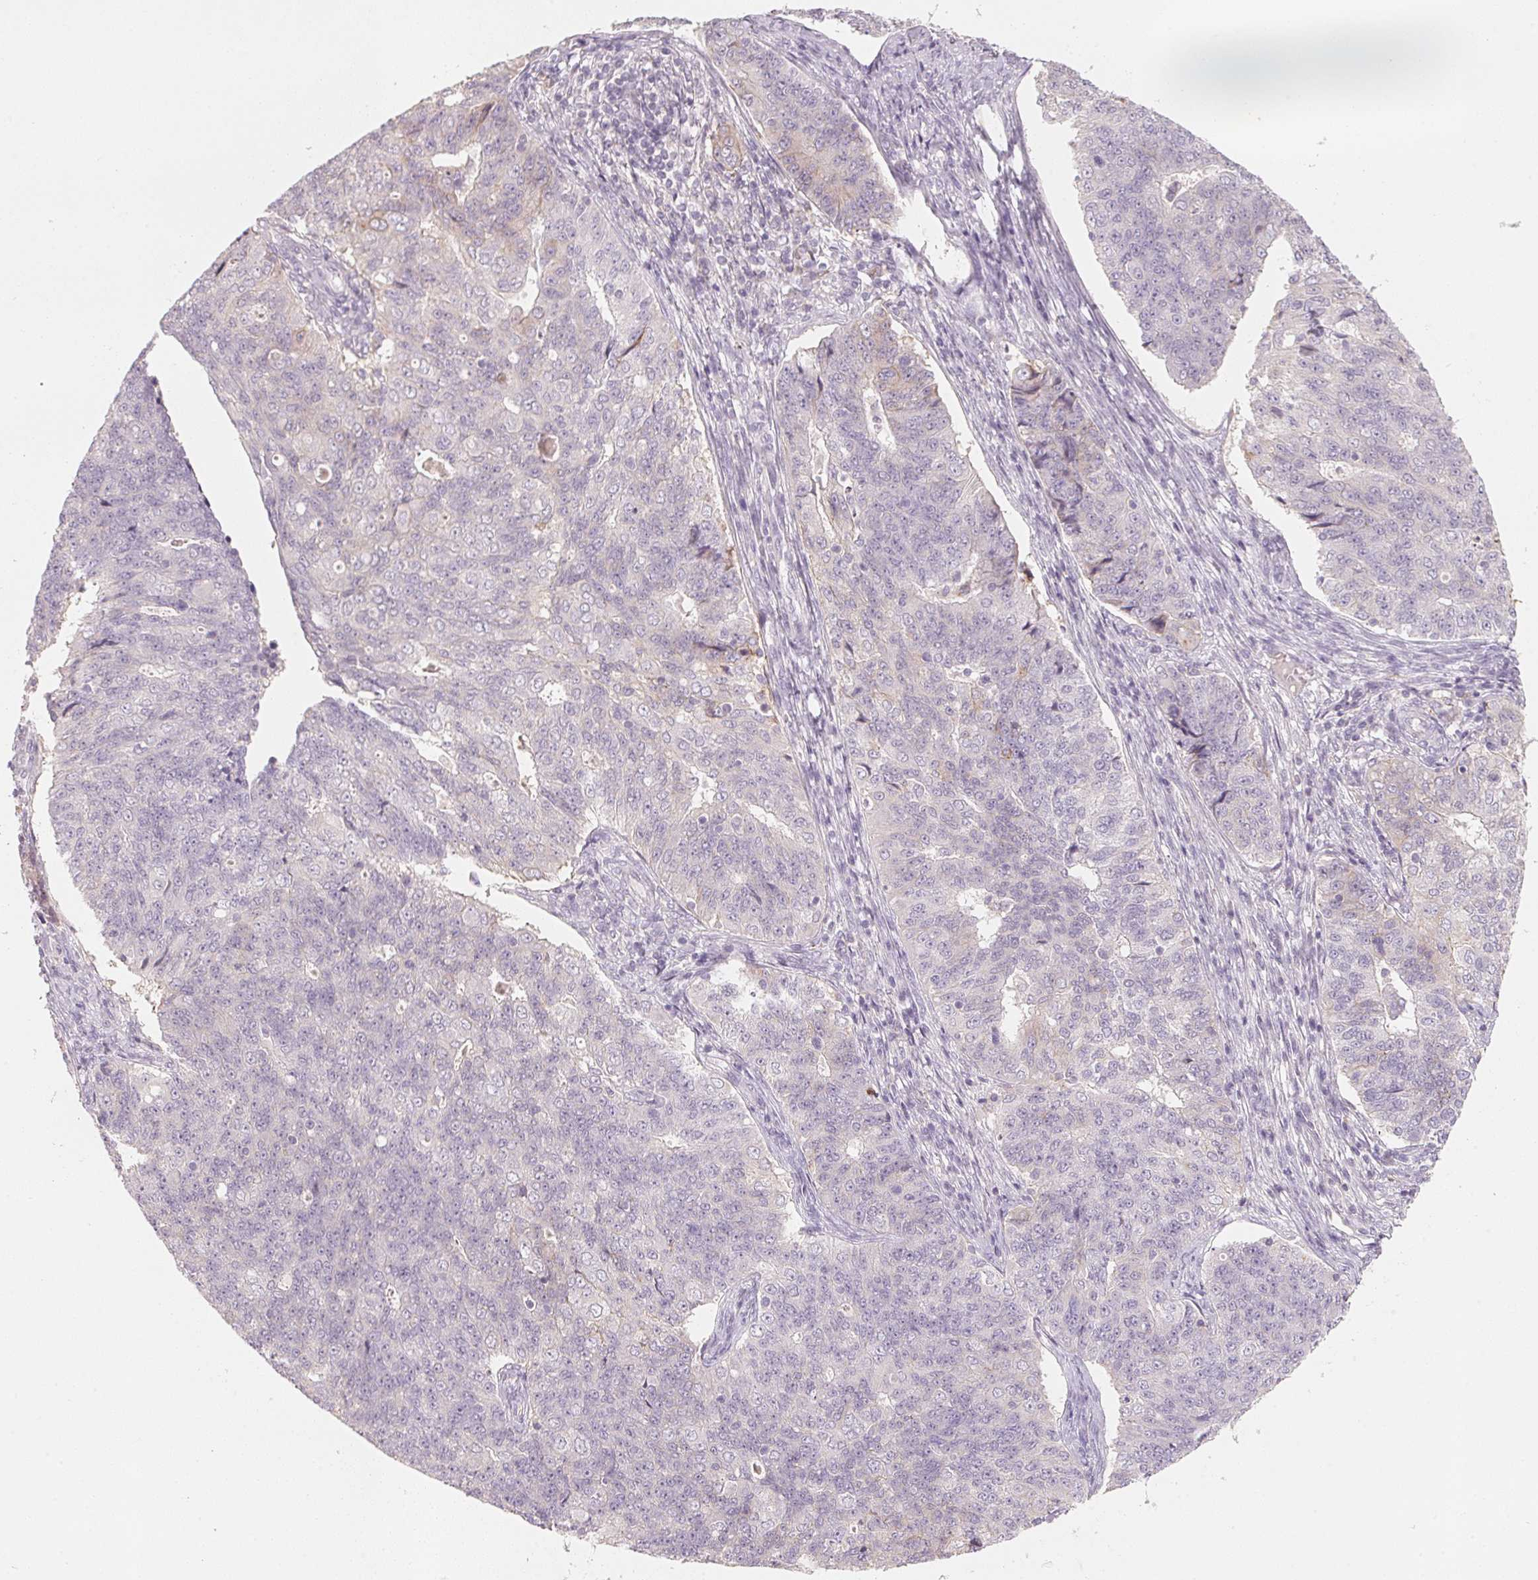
{"staining": {"intensity": "negative", "quantity": "none", "location": "none"}, "tissue": "endometrial cancer", "cell_type": "Tumor cells", "image_type": "cancer", "snomed": [{"axis": "morphology", "description": "Adenocarcinoma, NOS"}, {"axis": "topography", "description": "Endometrium"}], "caption": "A high-resolution image shows immunohistochemistry (IHC) staining of adenocarcinoma (endometrial), which reveals no significant expression in tumor cells.", "gene": "TREH", "patient": {"sex": "female", "age": 43}}